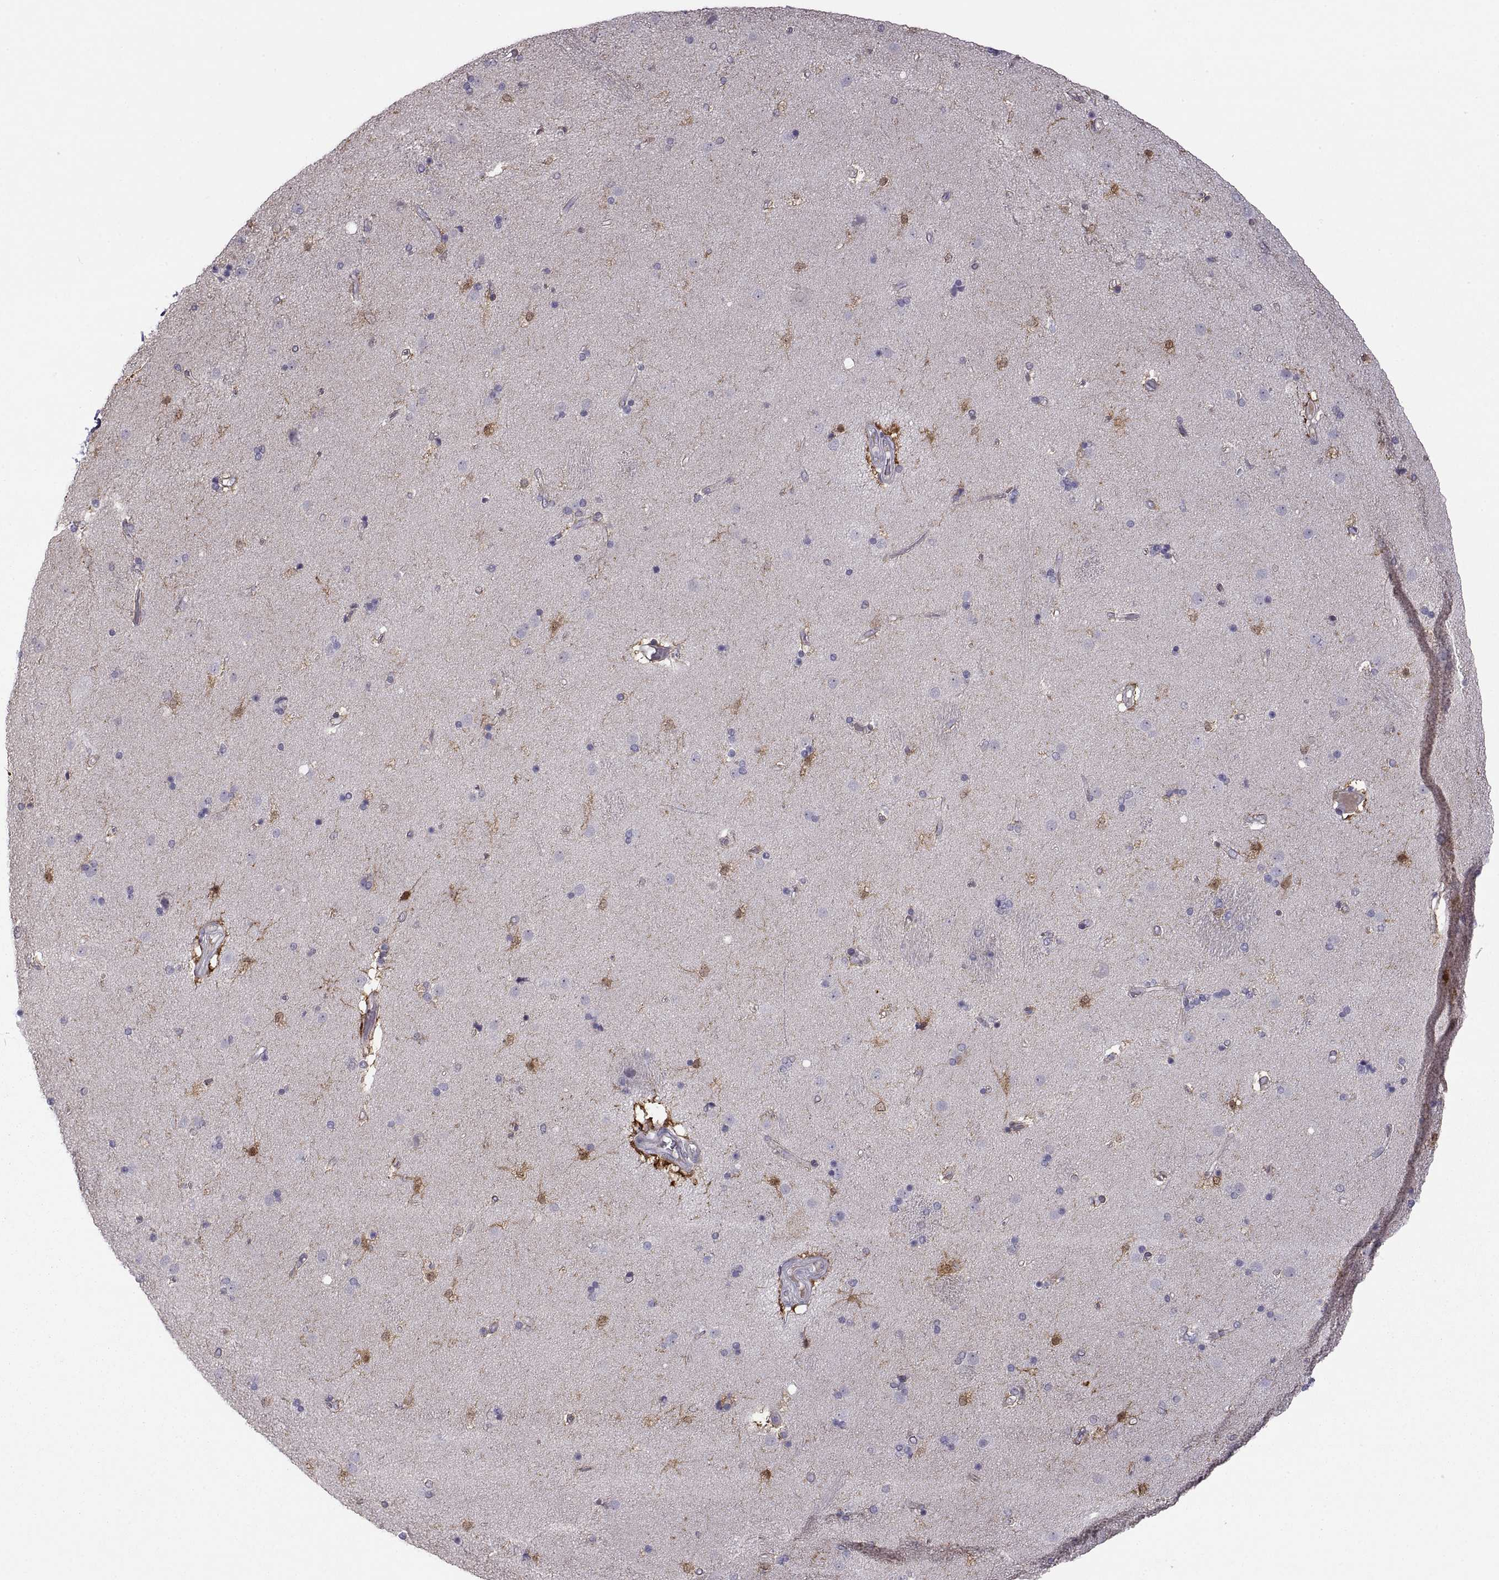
{"staining": {"intensity": "moderate", "quantity": "<25%", "location": "cytoplasmic/membranous"}, "tissue": "caudate", "cell_type": "Glial cells", "image_type": "normal", "snomed": [{"axis": "morphology", "description": "Normal tissue, NOS"}, {"axis": "topography", "description": "Lateral ventricle wall"}], "caption": "Normal caudate demonstrates moderate cytoplasmic/membranous positivity in approximately <25% of glial cells The staining was performed using DAB, with brown indicating positive protein expression. Nuclei are stained blue with hematoxylin..", "gene": "EZR", "patient": {"sex": "male", "age": 54}}